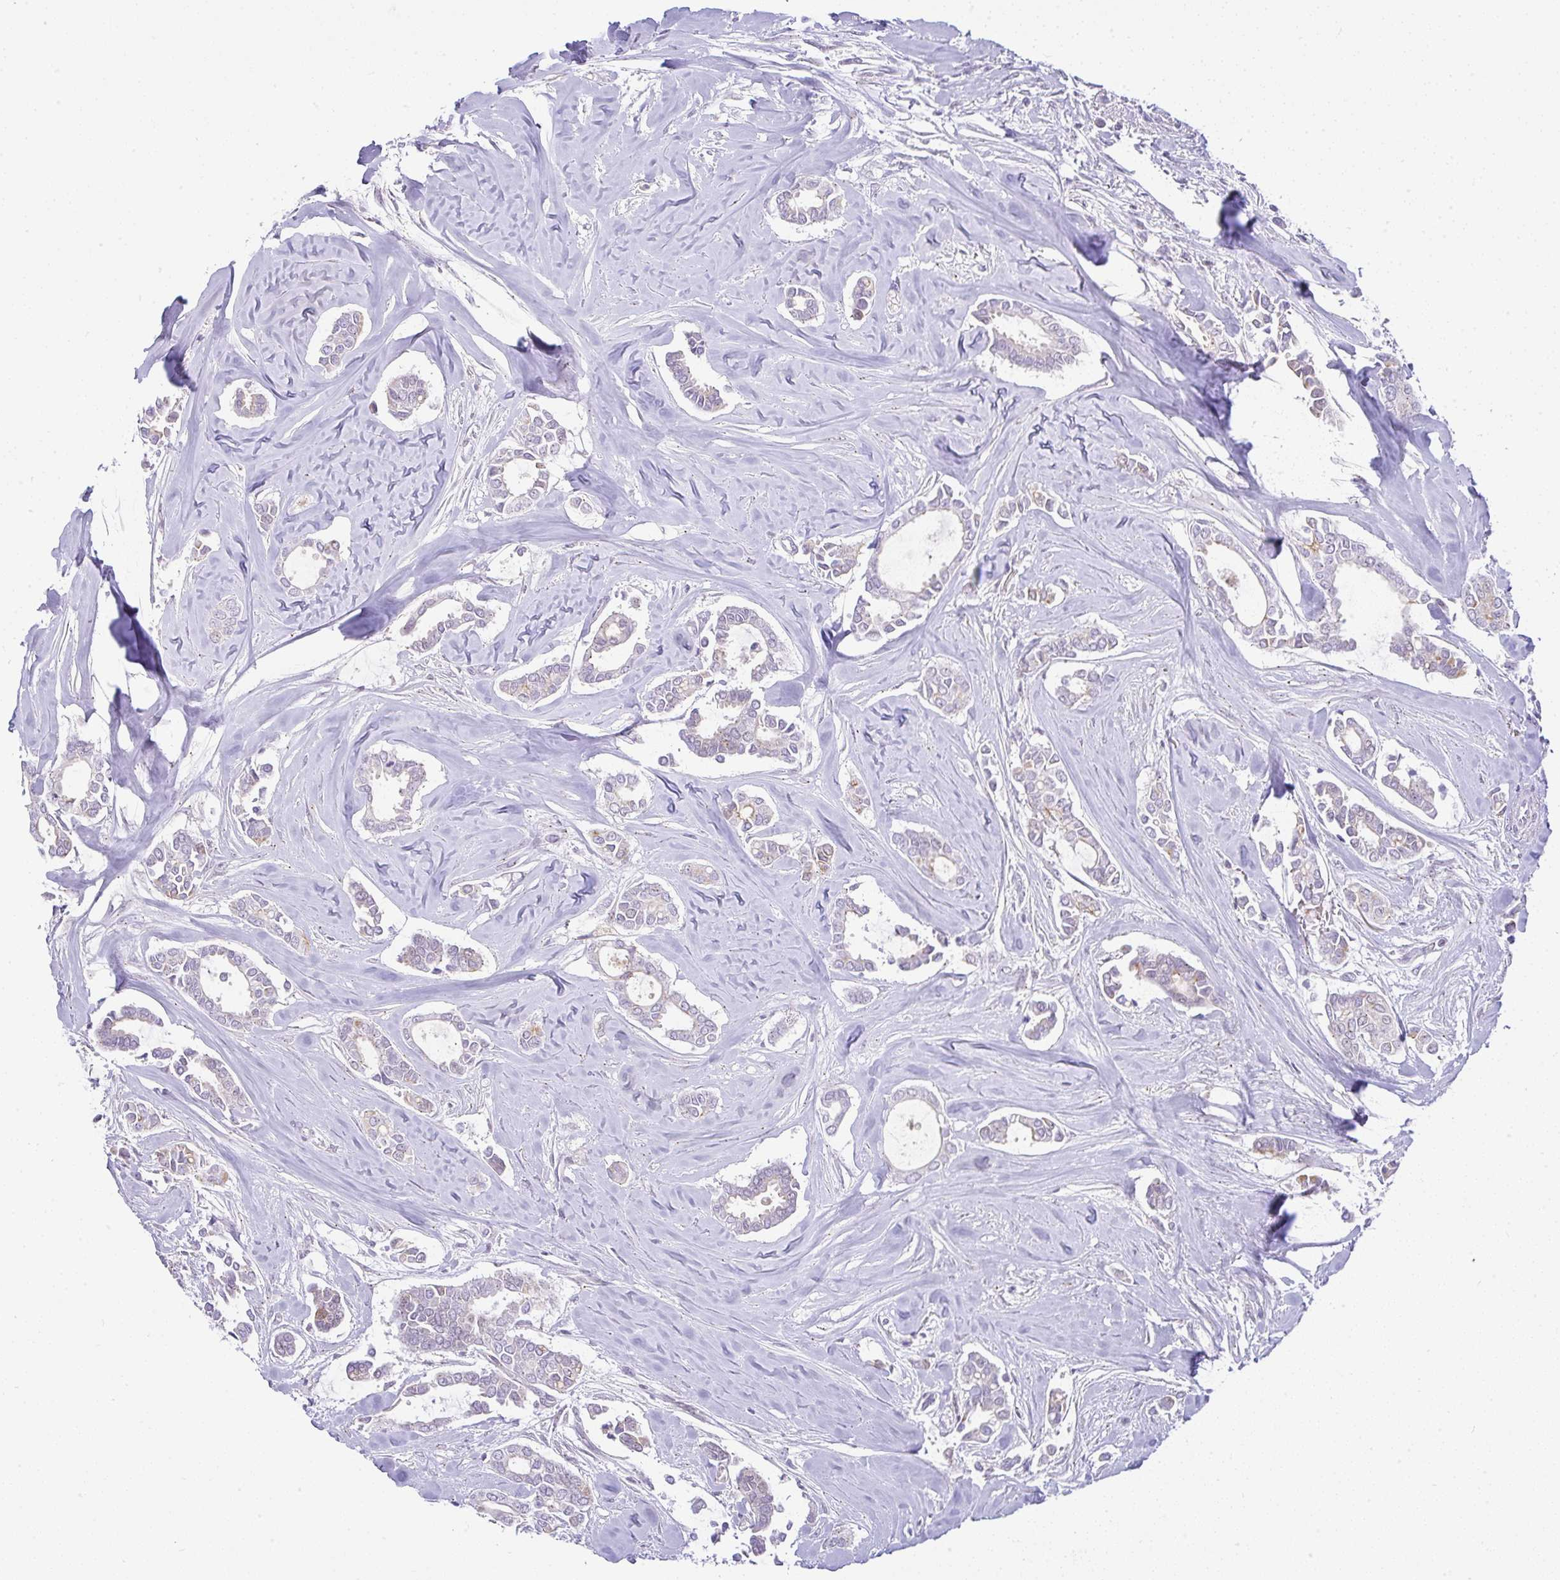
{"staining": {"intensity": "weak", "quantity": "<25%", "location": "cytoplasmic/membranous"}, "tissue": "breast cancer", "cell_type": "Tumor cells", "image_type": "cancer", "snomed": [{"axis": "morphology", "description": "Duct carcinoma"}, {"axis": "topography", "description": "Breast"}], "caption": "IHC of infiltrating ductal carcinoma (breast) shows no staining in tumor cells.", "gene": "FAM177A1", "patient": {"sex": "female", "age": 84}}